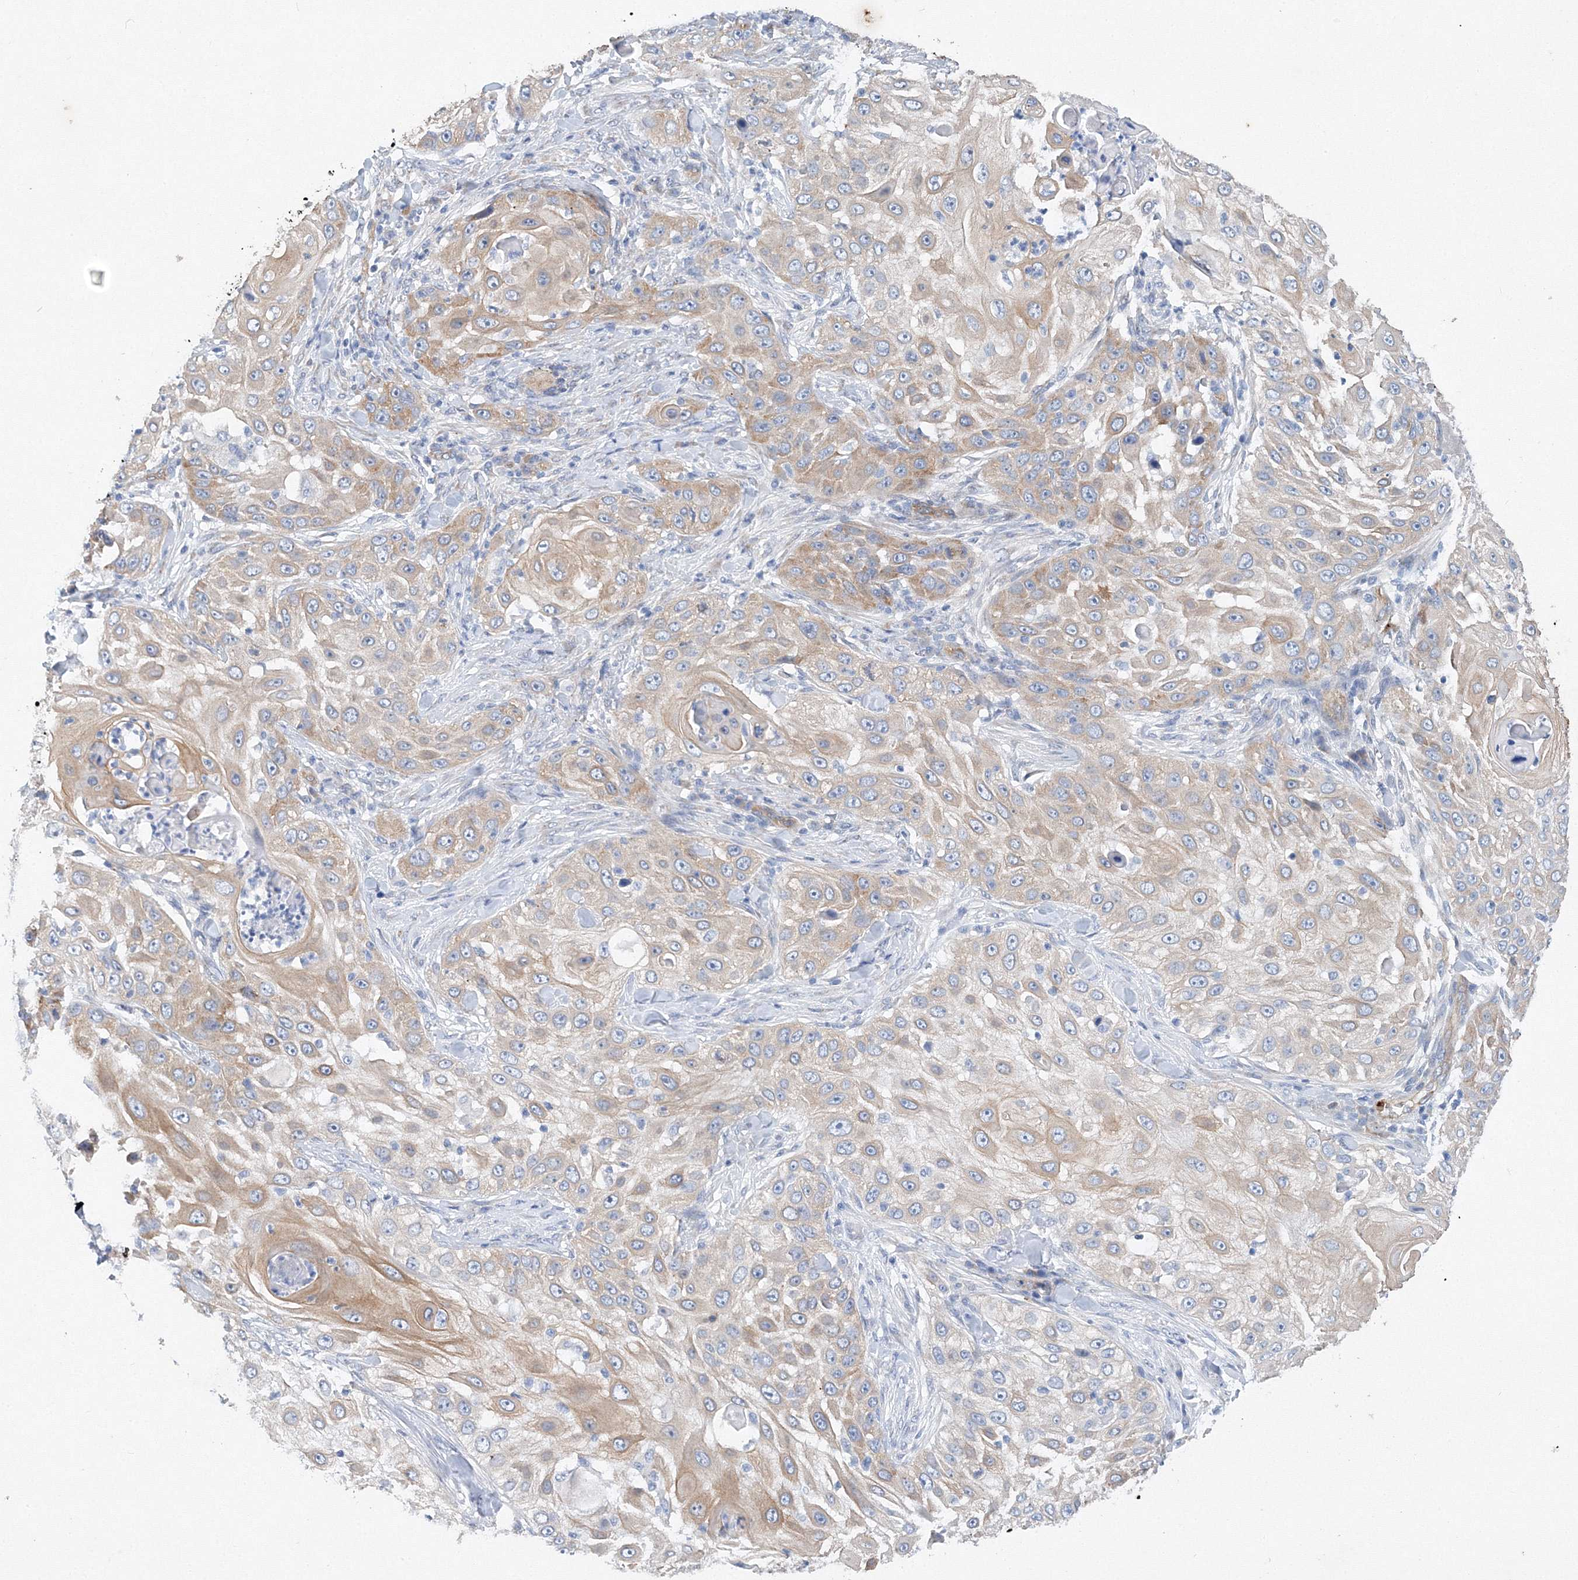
{"staining": {"intensity": "weak", "quantity": ">75%", "location": "cytoplasmic/membranous"}, "tissue": "skin cancer", "cell_type": "Tumor cells", "image_type": "cancer", "snomed": [{"axis": "morphology", "description": "Squamous cell carcinoma, NOS"}, {"axis": "topography", "description": "Skin"}], "caption": "Squamous cell carcinoma (skin) stained for a protein demonstrates weak cytoplasmic/membranous positivity in tumor cells.", "gene": "TANC1", "patient": {"sex": "female", "age": 44}}